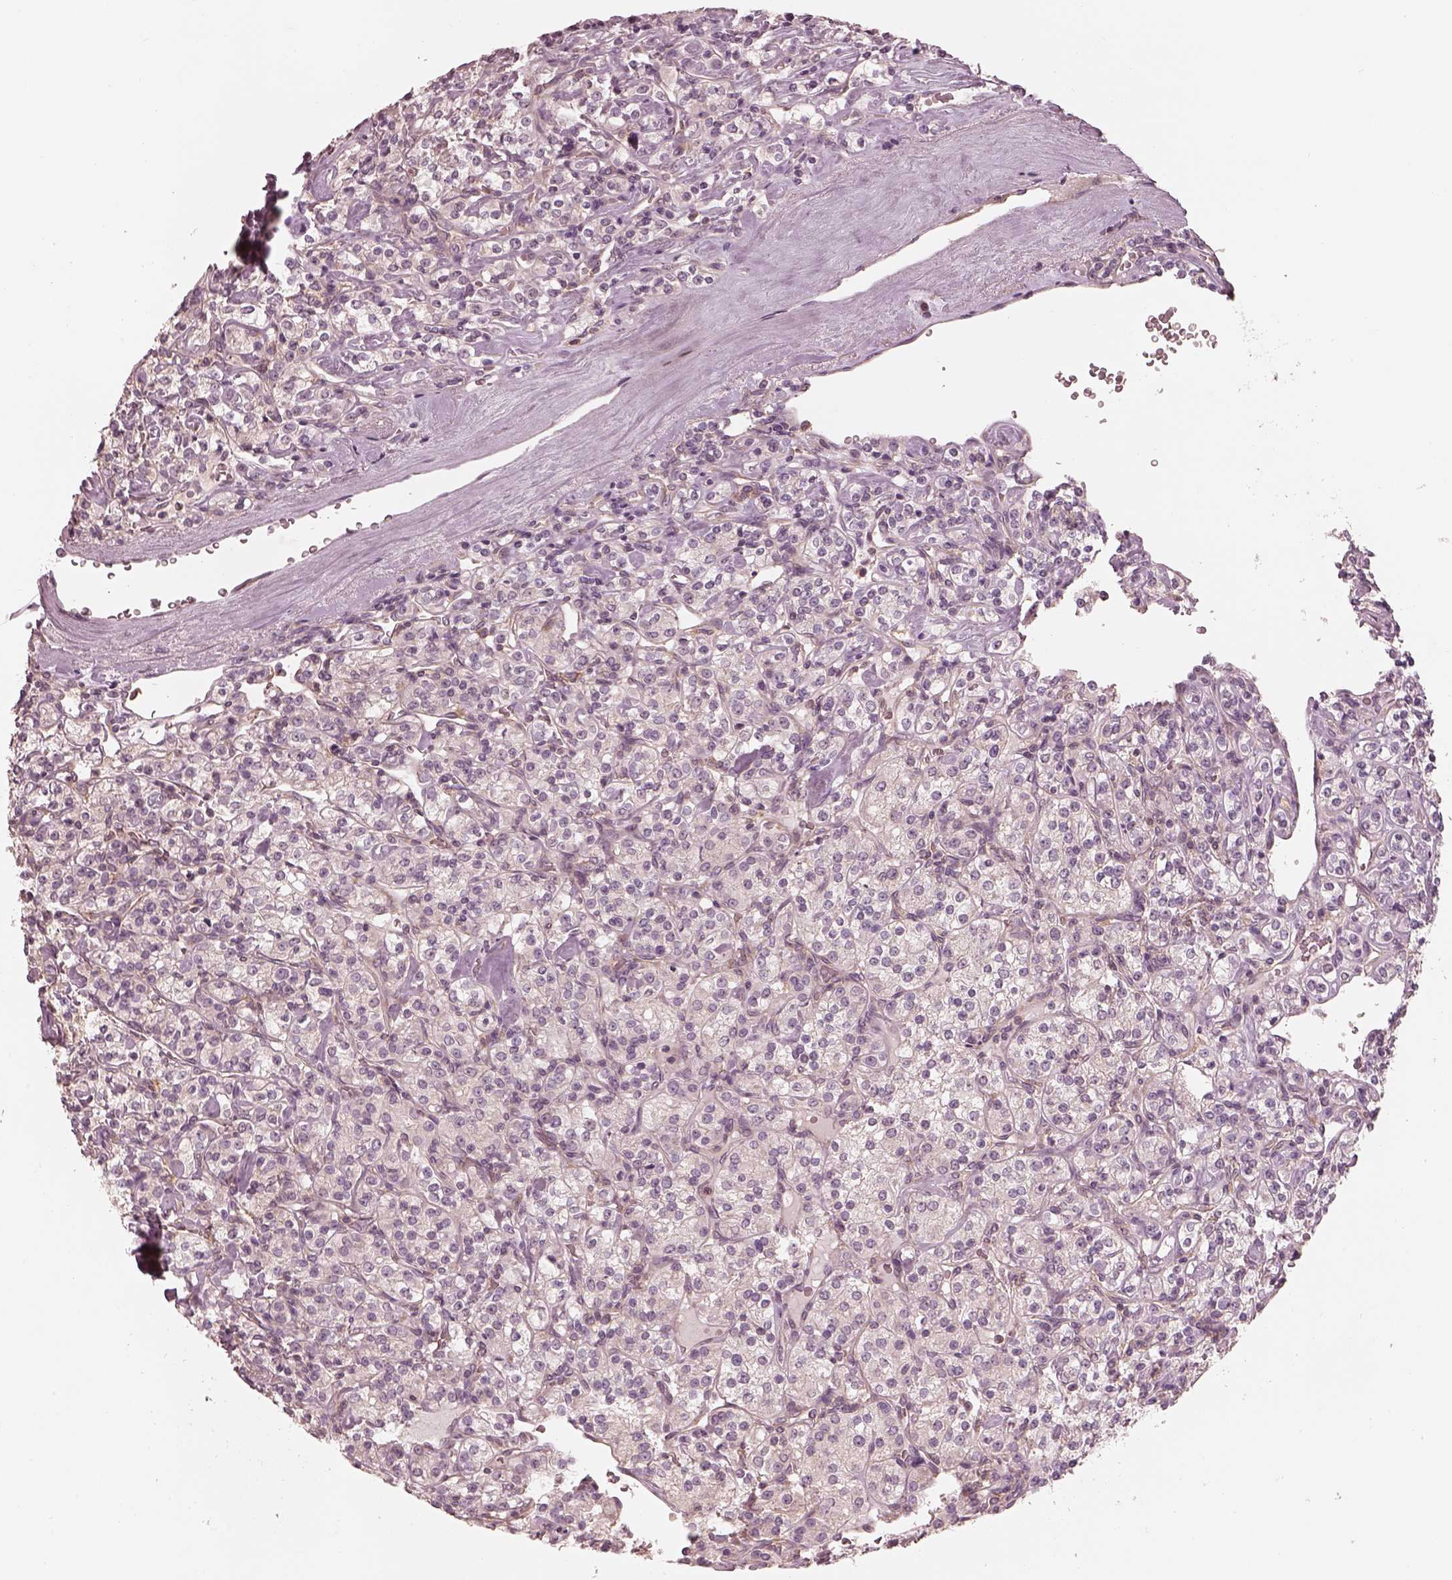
{"staining": {"intensity": "negative", "quantity": "none", "location": "none"}, "tissue": "renal cancer", "cell_type": "Tumor cells", "image_type": "cancer", "snomed": [{"axis": "morphology", "description": "Adenocarcinoma, NOS"}, {"axis": "topography", "description": "Kidney"}], "caption": "IHC micrograph of neoplastic tissue: renal cancer stained with DAB exhibits no significant protein staining in tumor cells.", "gene": "PRKACG", "patient": {"sex": "male", "age": 77}}